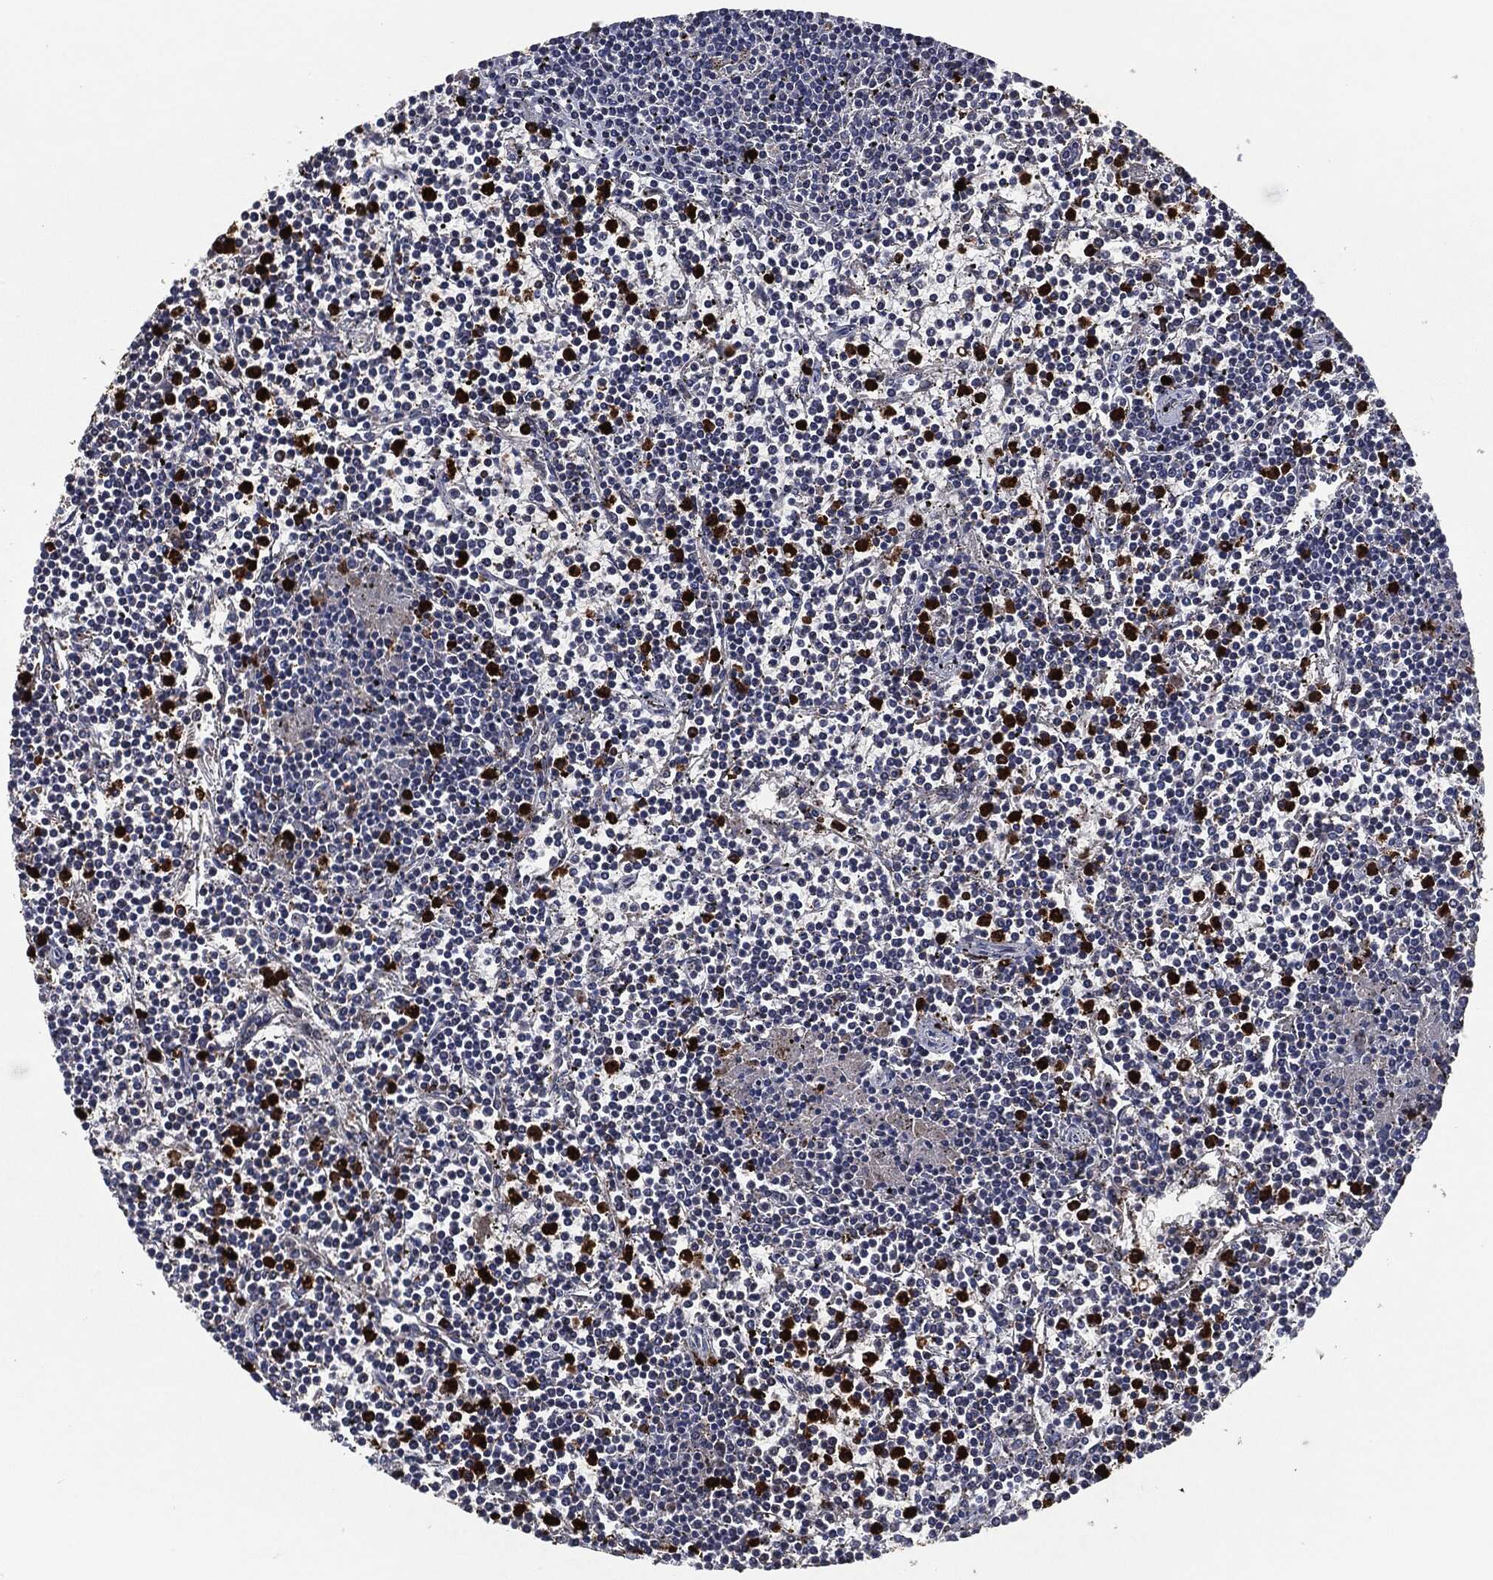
{"staining": {"intensity": "negative", "quantity": "none", "location": "none"}, "tissue": "lymphoma", "cell_type": "Tumor cells", "image_type": "cancer", "snomed": [{"axis": "morphology", "description": "Malignant lymphoma, non-Hodgkin's type, Low grade"}, {"axis": "topography", "description": "Spleen"}], "caption": "This micrograph is of malignant lymphoma, non-Hodgkin's type (low-grade) stained with immunohistochemistry (IHC) to label a protein in brown with the nuclei are counter-stained blue. There is no positivity in tumor cells.", "gene": "MPO", "patient": {"sex": "female", "age": 19}}